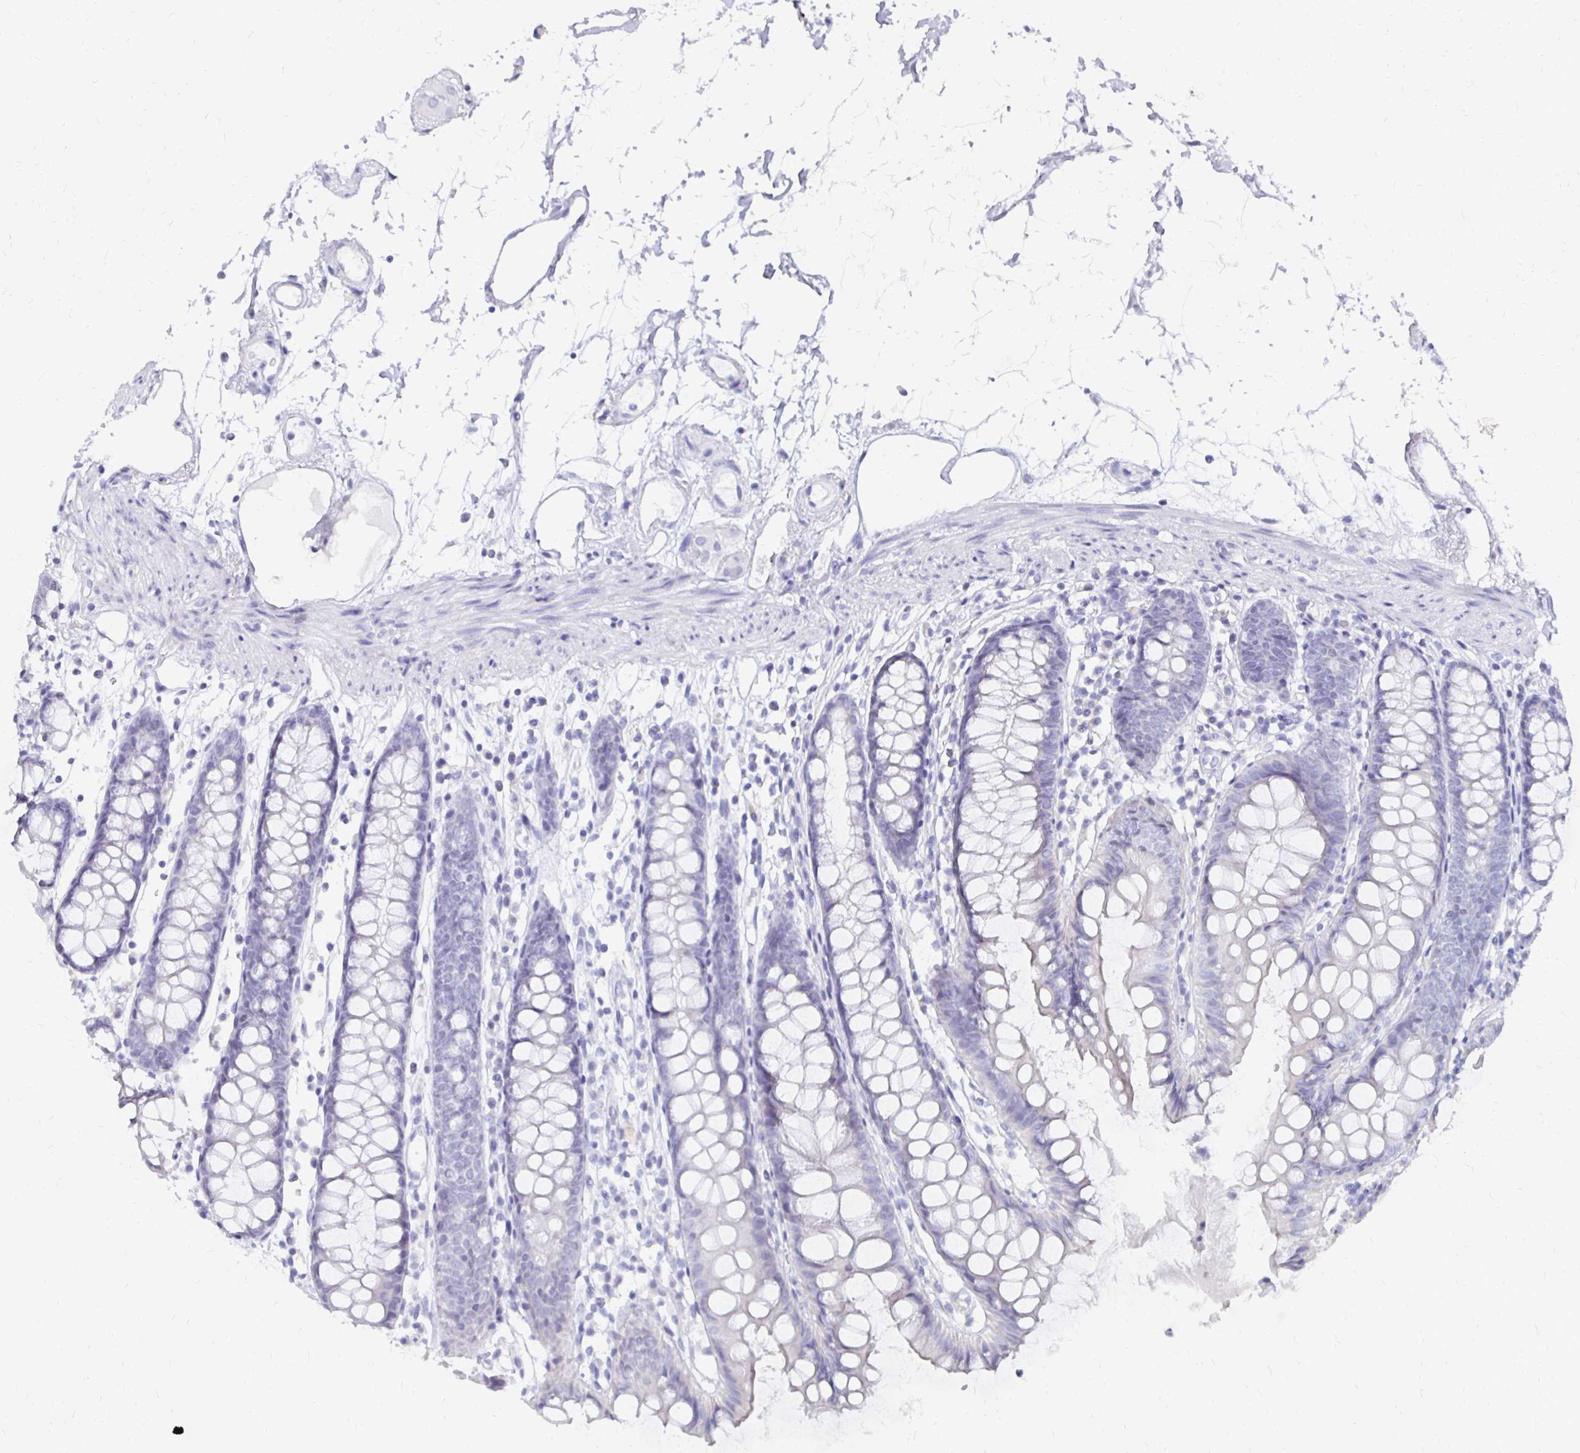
{"staining": {"intensity": "negative", "quantity": "none", "location": "none"}, "tissue": "colon", "cell_type": "Endothelial cells", "image_type": "normal", "snomed": [{"axis": "morphology", "description": "Normal tissue, NOS"}, {"axis": "topography", "description": "Colon"}], "caption": "A photomicrograph of colon stained for a protein shows no brown staining in endothelial cells. The staining is performed using DAB (3,3'-diaminobenzidine) brown chromogen with nuclei counter-stained in using hematoxylin.", "gene": "SYCP3", "patient": {"sex": "female", "age": 84}}